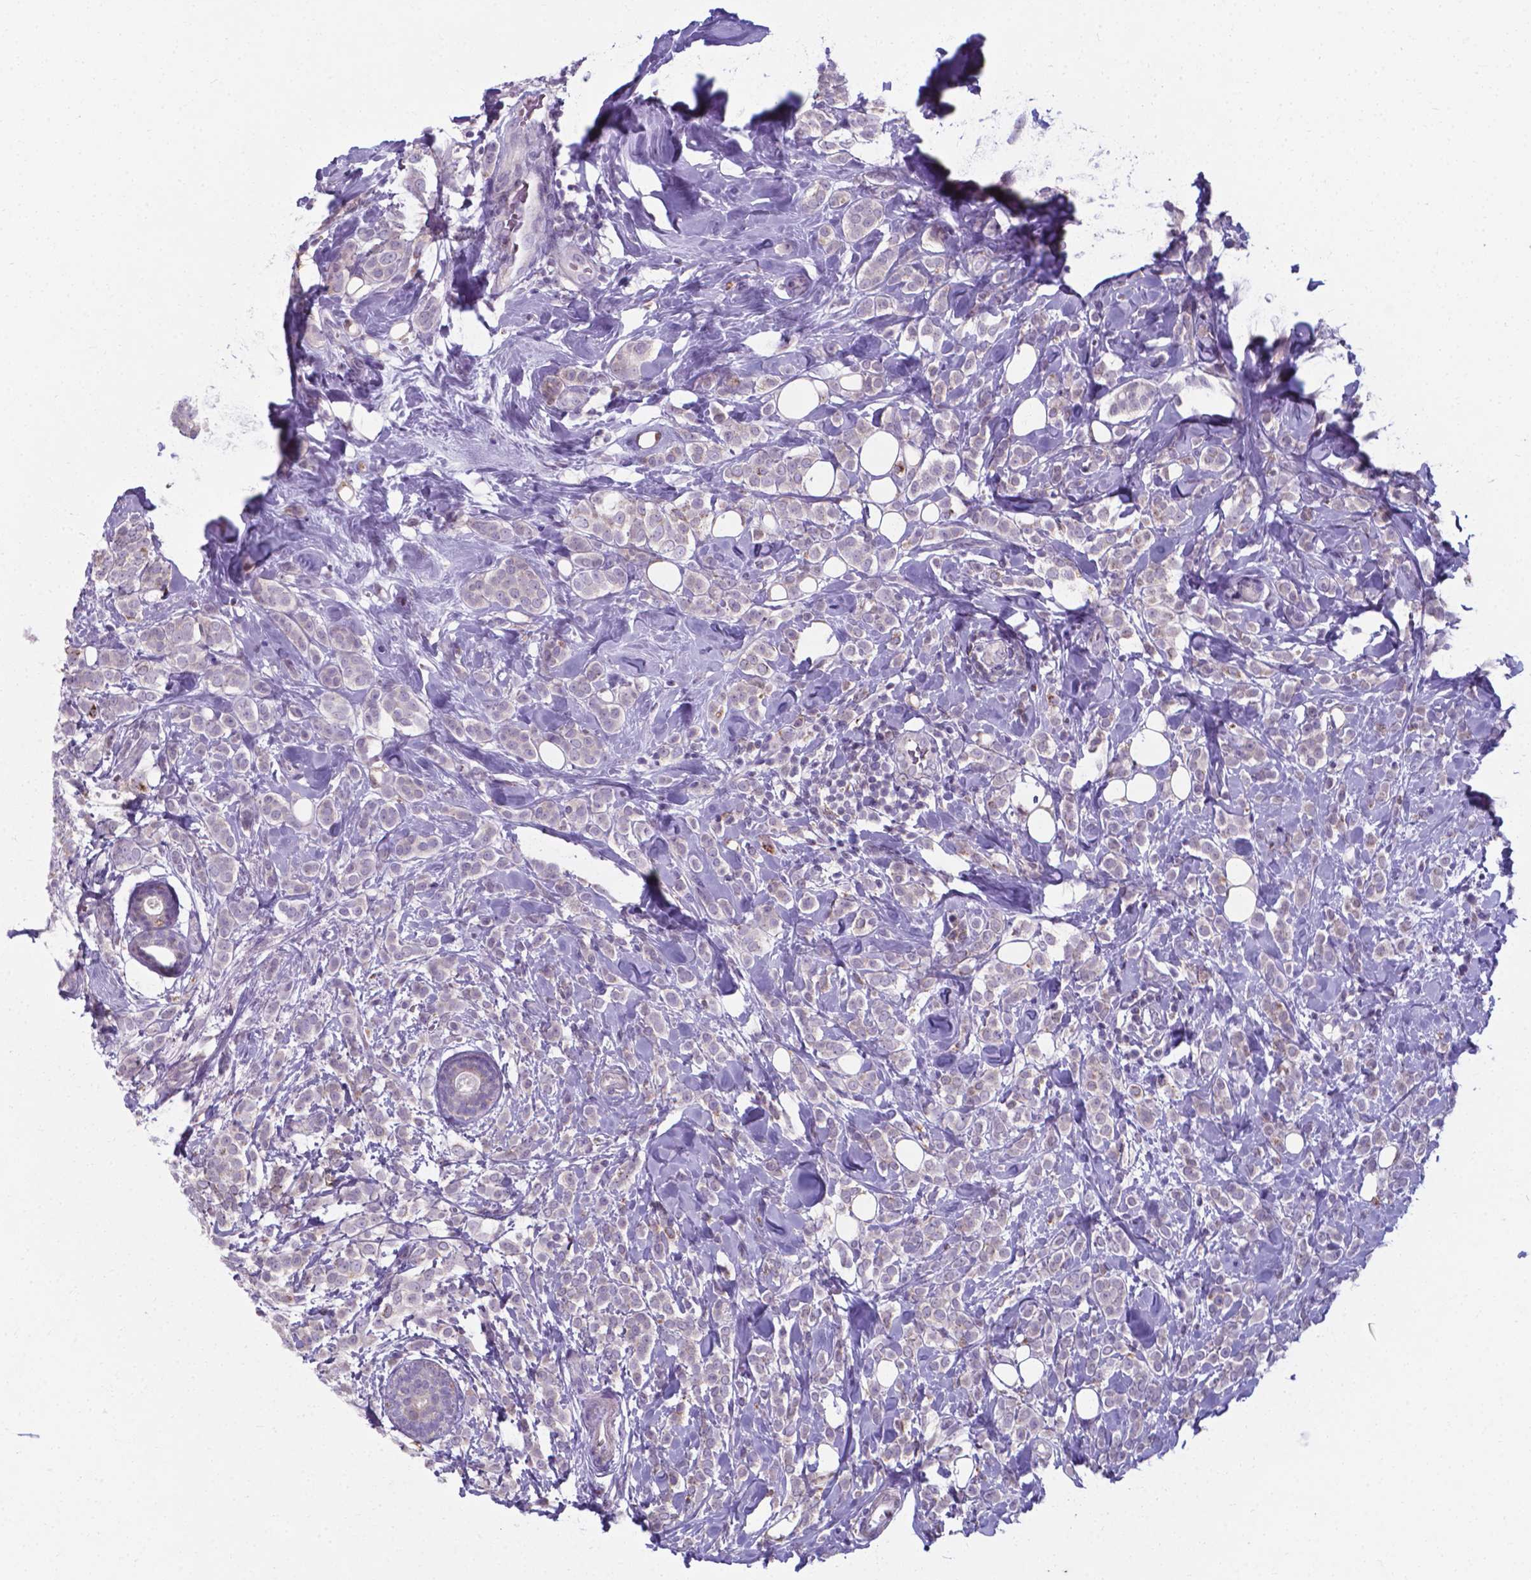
{"staining": {"intensity": "negative", "quantity": "none", "location": "none"}, "tissue": "breast cancer", "cell_type": "Tumor cells", "image_type": "cancer", "snomed": [{"axis": "morphology", "description": "Lobular carcinoma"}, {"axis": "topography", "description": "Breast"}], "caption": "Photomicrograph shows no significant protein positivity in tumor cells of breast cancer (lobular carcinoma).", "gene": "AP5B1", "patient": {"sex": "female", "age": 49}}